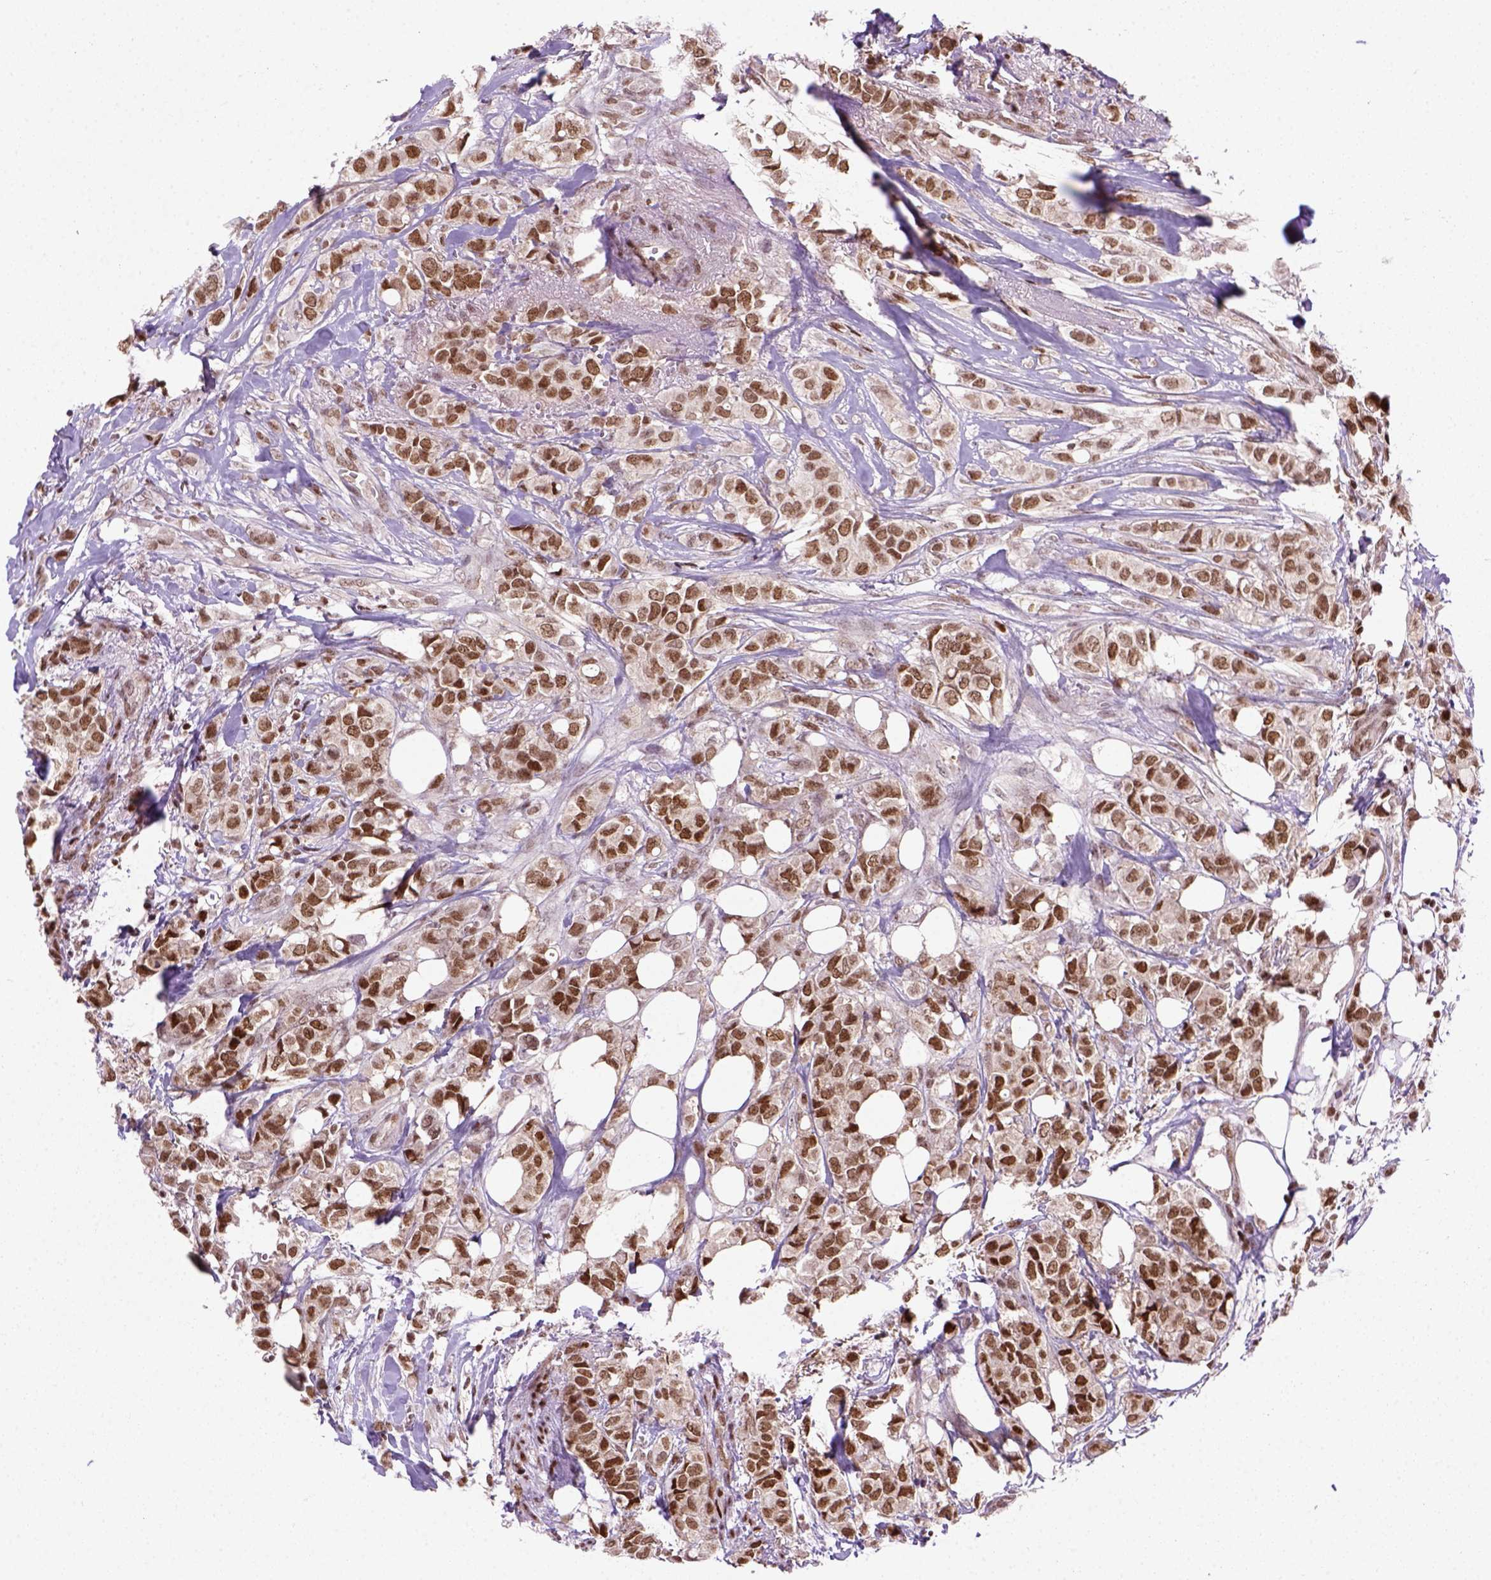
{"staining": {"intensity": "moderate", "quantity": ">75%", "location": "nuclear"}, "tissue": "breast cancer", "cell_type": "Tumor cells", "image_type": "cancer", "snomed": [{"axis": "morphology", "description": "Duct carcinoma"}, {"axis": "topography", "description": "Breast"}], "caption": "An IHC image of tumor tissue is shown. Protein staining in brown labels moderate nuclear positivity in breast intraductal carcinoma within tumor cells.", "gene": "MGMT", "patient": {"sex": "female", "age": 85}}